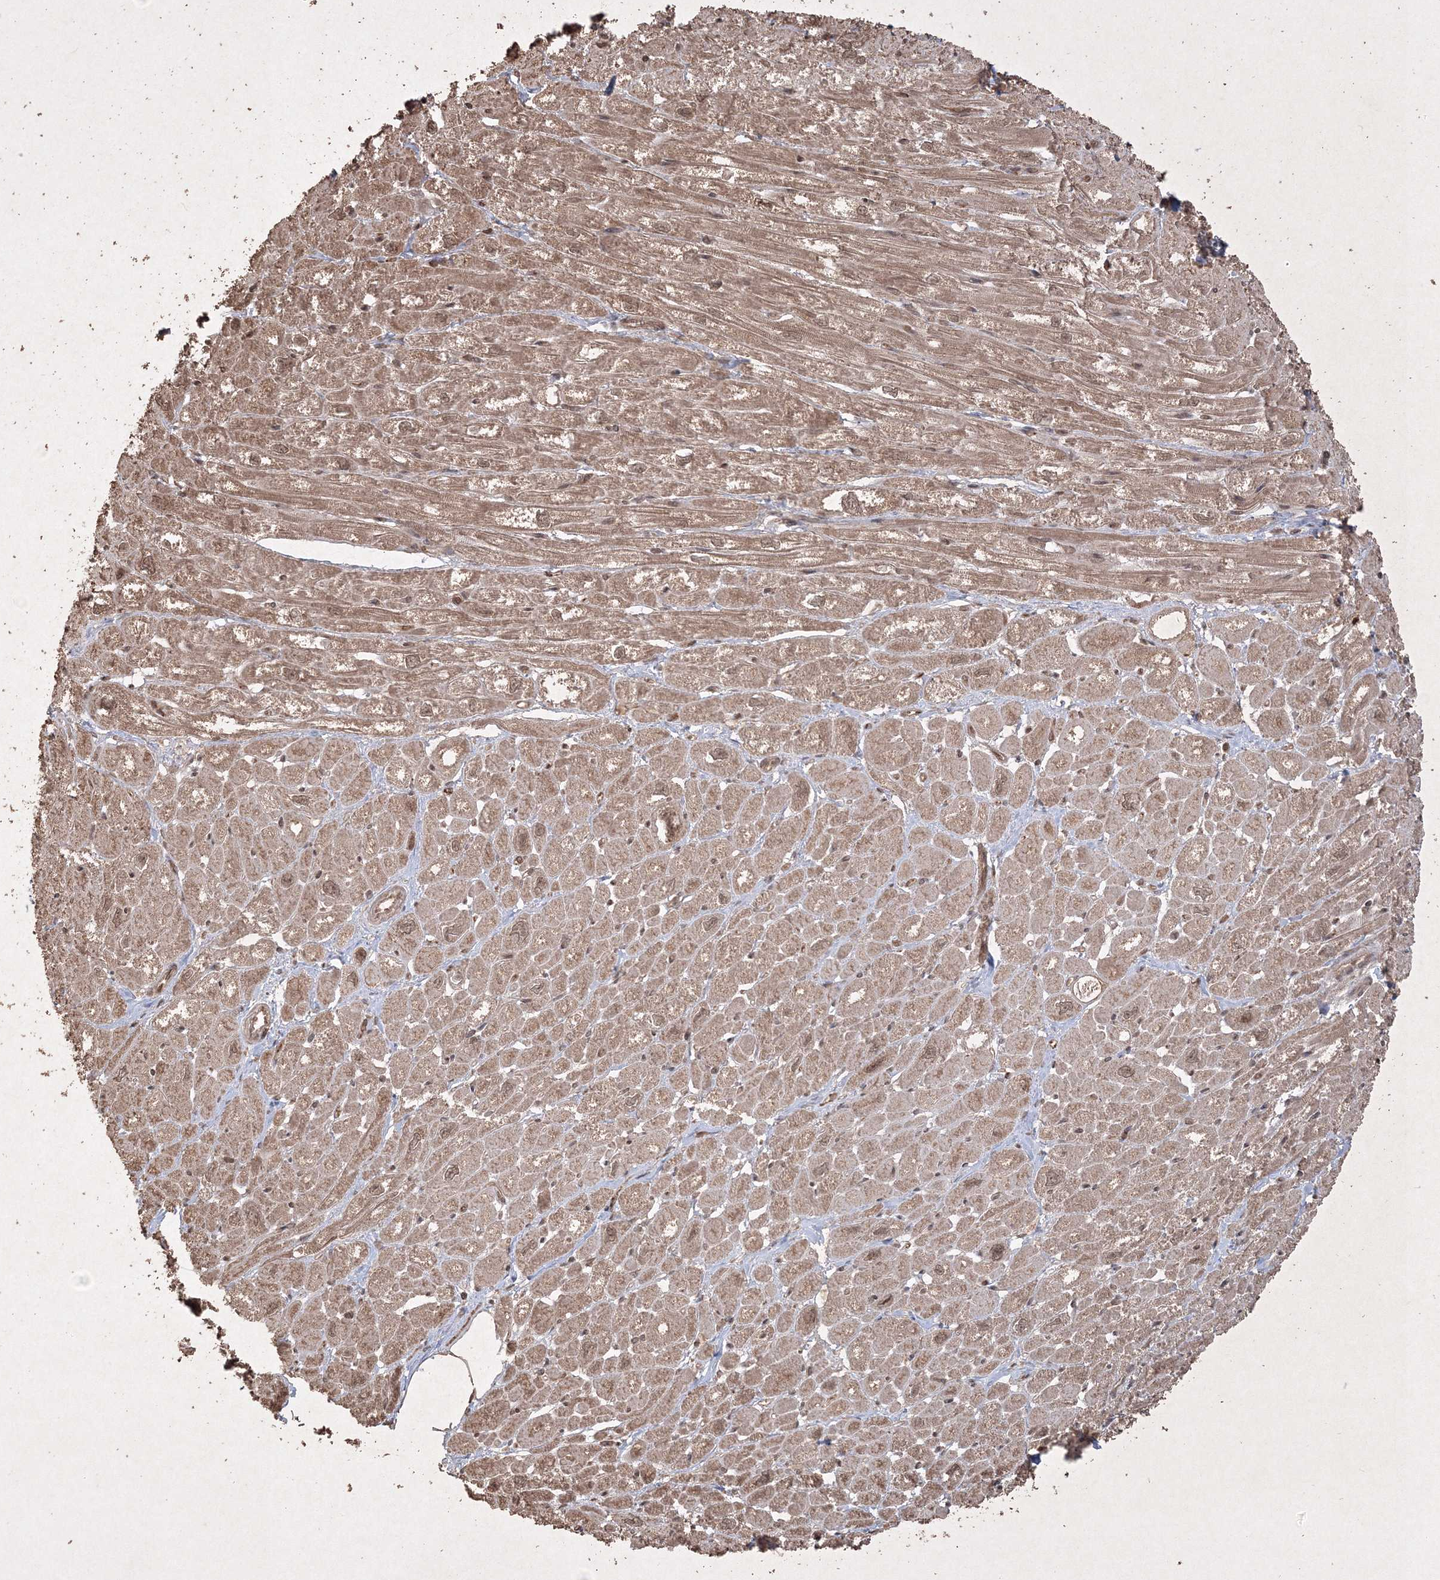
{"staining": {"intensity": "moderate", "quantity": ">75%", "location": "cytoplasmic/membranous"}, "tissue": "heart muscle", "cell_type": "Cardiomyocytes", "image_type": "normal", "snomed": [{"axis": "morphology", "description": "Normal tissue, NOS"}, {"axis": "topography", "description": "Heart"}], "caption": "This is an image of immunohistochemistry staining of normal heart muscle, which shows moderate staining in the cytoplasmic/membranous of cardiomyocytes.", "gene": "PELI3", "patient": {"sex": "male", "age": 50}}